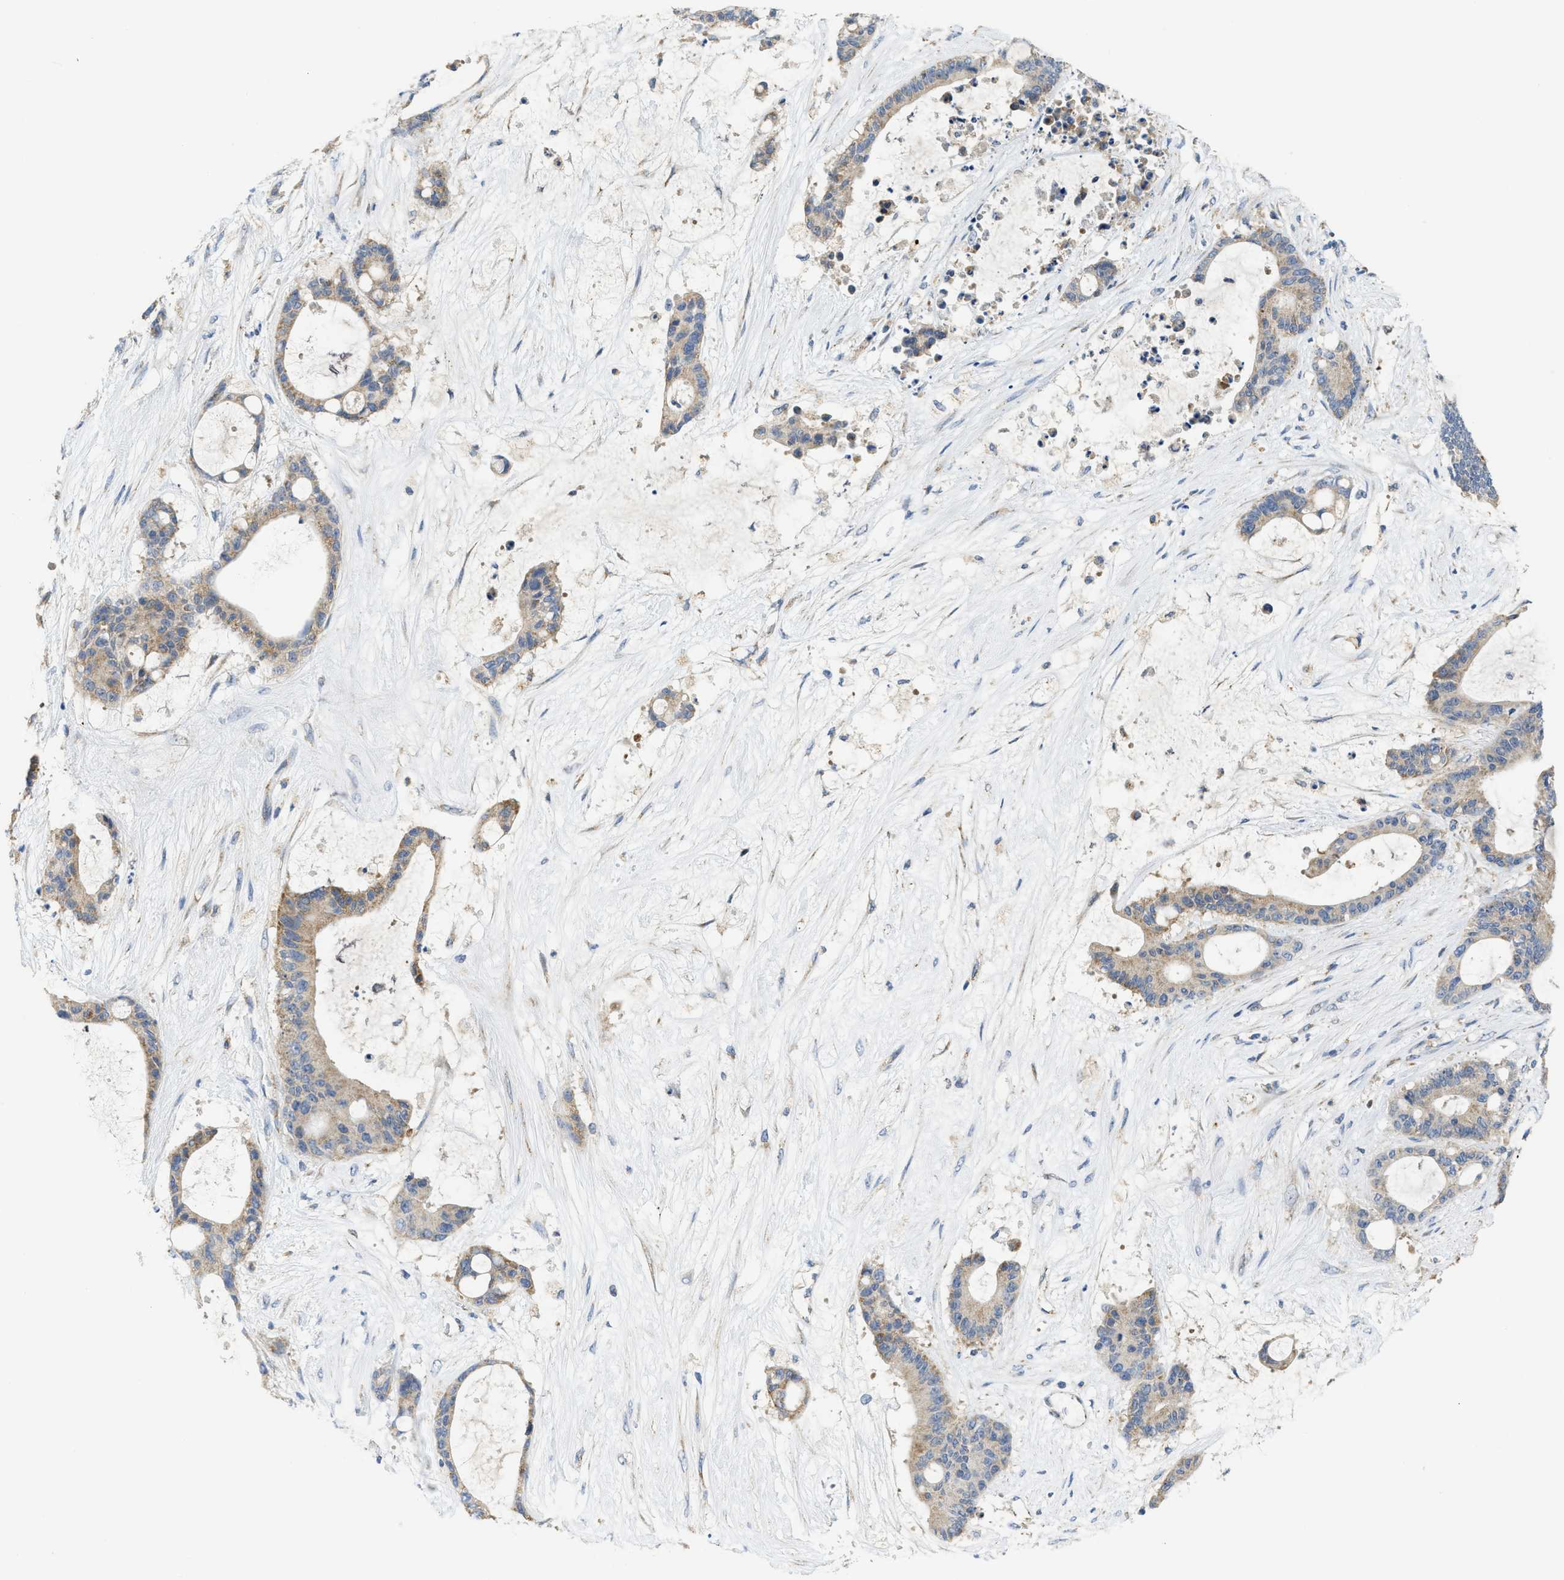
{"staining": {"intensity": "weak", "quantity": ">75%", "location": "cytoplasmic/membranous"}, "tissue": "liver cancer", "cell_type": "Tumor cells", "image_type": "cancer", "snomed": [{"axis": "morphology", "description": "Cholangiocarcinoma"}, {"axis": "topography", "description": "Liver"}], "caption": "Cholangiocarcinoma (liver) was stained to show a protein in brown. There is low levels of weak cytoplasmic/membranous staining in about >75% of tumor cells.", "gene": "GATD3", "patient": {"sex": "female", "age": 73}}